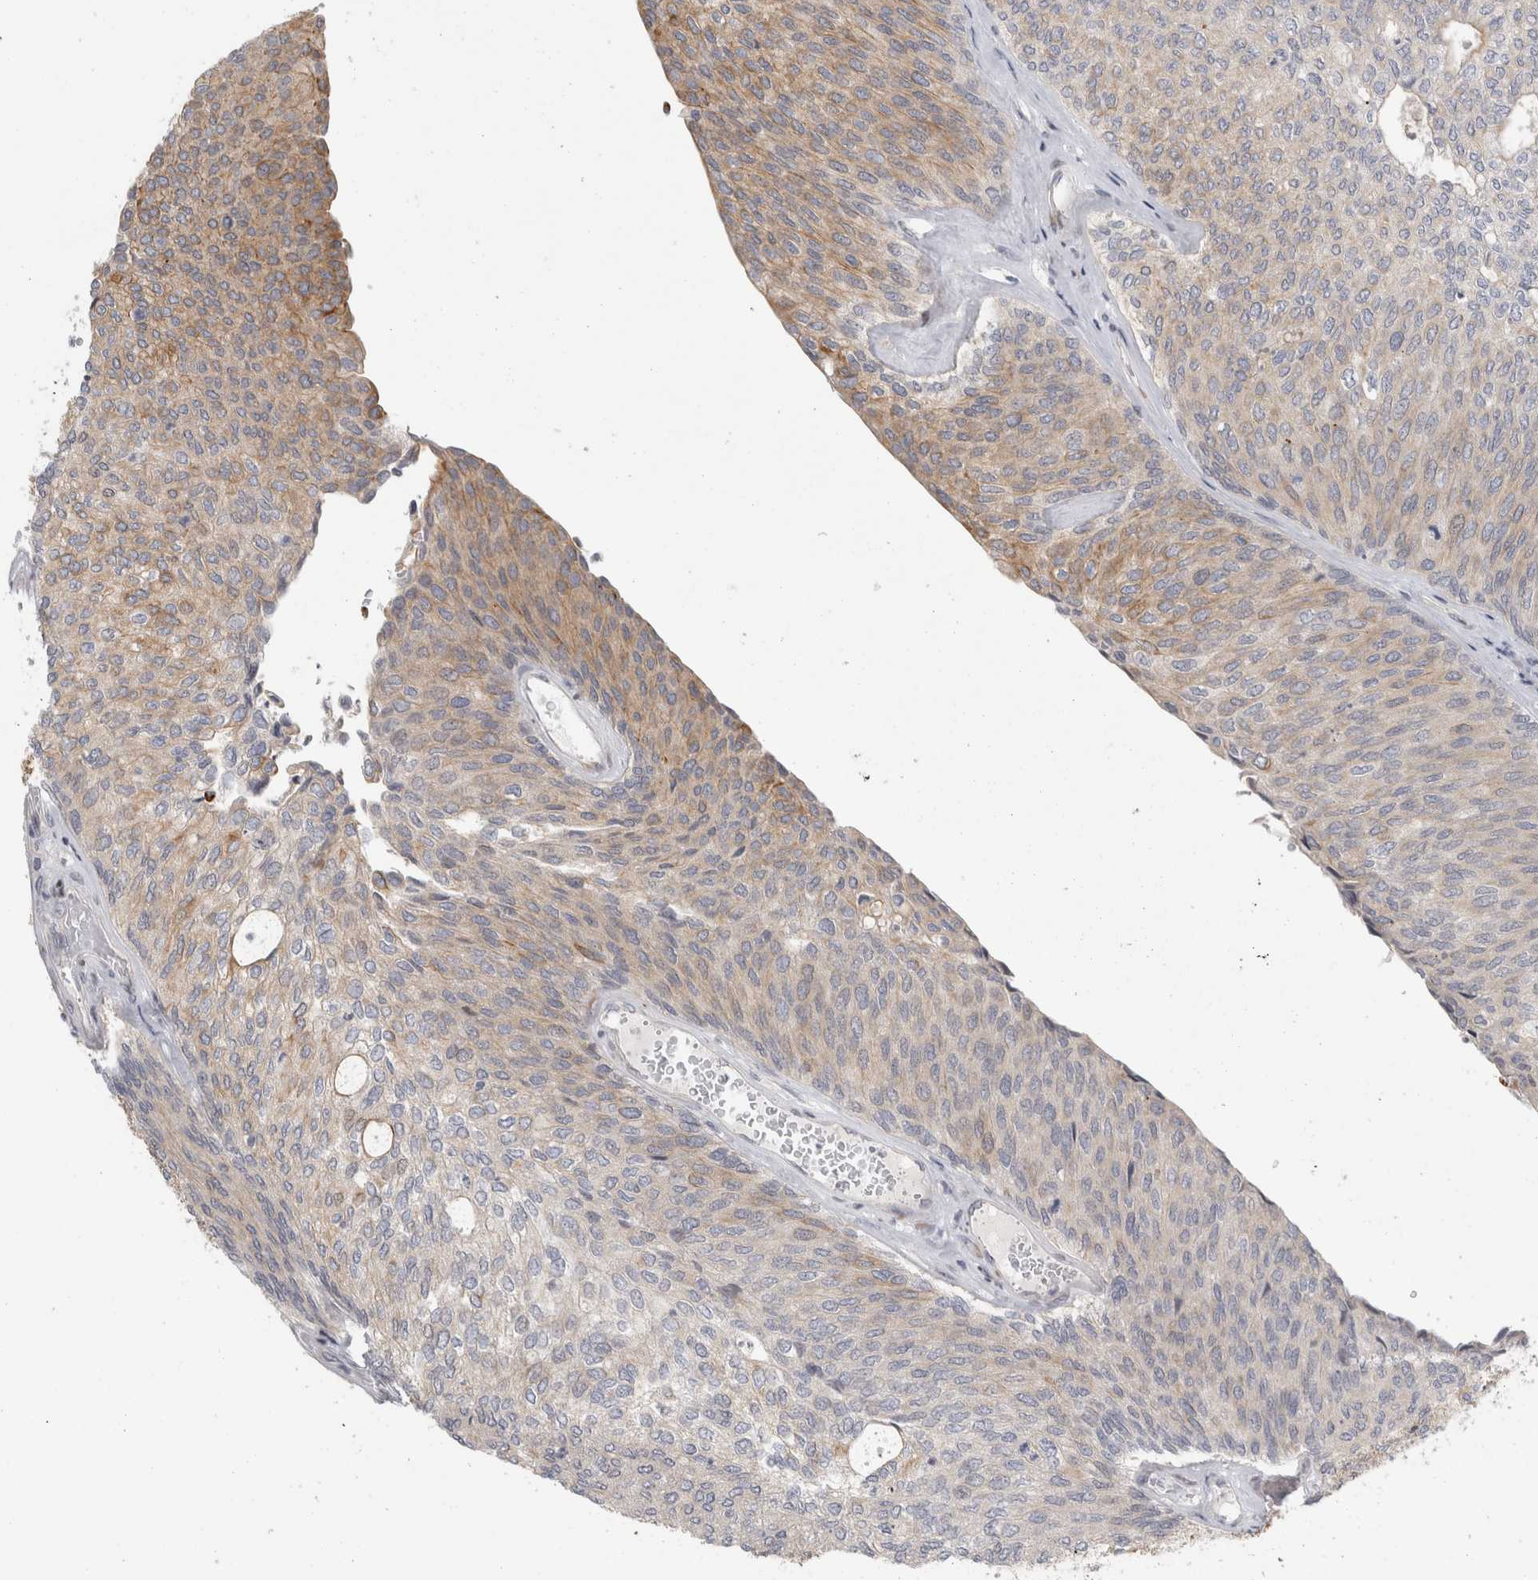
{"staining": {"intensity": "moderate", "quantity": "25%-75%", "location": "cytoplasmic/membranous"}, "tissue": "urothelial cancer", "cell_type": "Tumor cells", "image_type": "cancer", "snomed": [{"axis": "morphology", "description": "Urothelial carcinoma, Low grade"}, {"axis": "topography", "description": "Urinary bladder"}], "caption": "Immunohistochemical staining of human urothelial carcinoma (low-grade) exhibits medium levels of moderate cytoplasmic/membranous protein positivity in approximately 25%-75% of tumor cells.", "gene": "UTP25", "patient": {"sex": "female", "age": 79}}